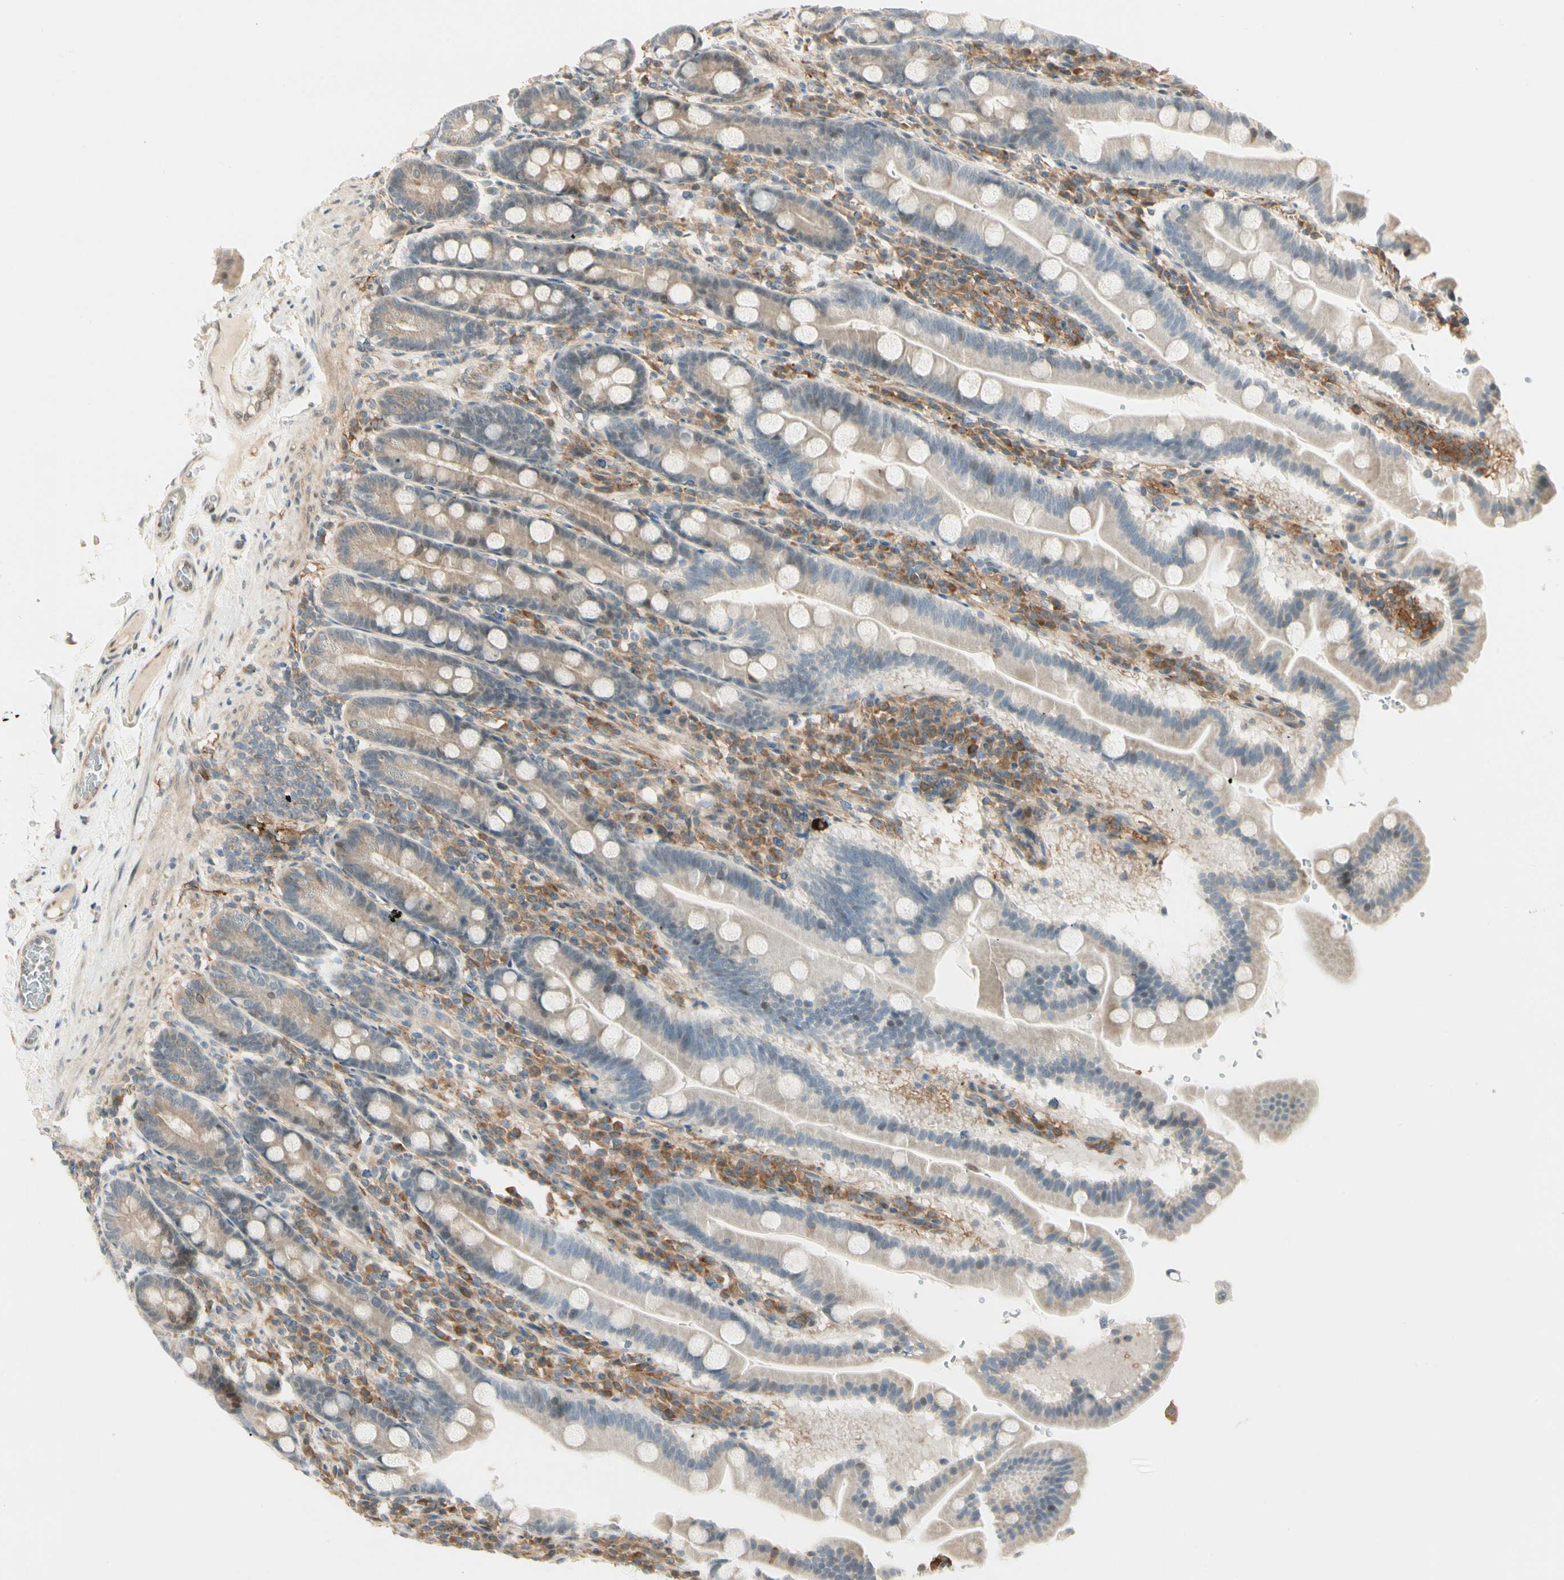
{"staining": {"intensity": "weak", "quantity": ">75%", "location": "cytoplasmic/membranous"}, "tissue": "duodenum", "cell_type": "Glandular cells", "image_type": "normal", "snomed": [{"axis": "morphology", "description": "Normal tissue, NOS"}, {"axis": "topography", "description": "Duodenum"}], "caption": "Normal duodenum demonstrates weak cytoplasmic/membranous positivity in approximately >75% of glandular cells, visualized by immunohistochemistry.", "gene": "FNDC3B", "patient": {"sex": "male", "age": 50}}